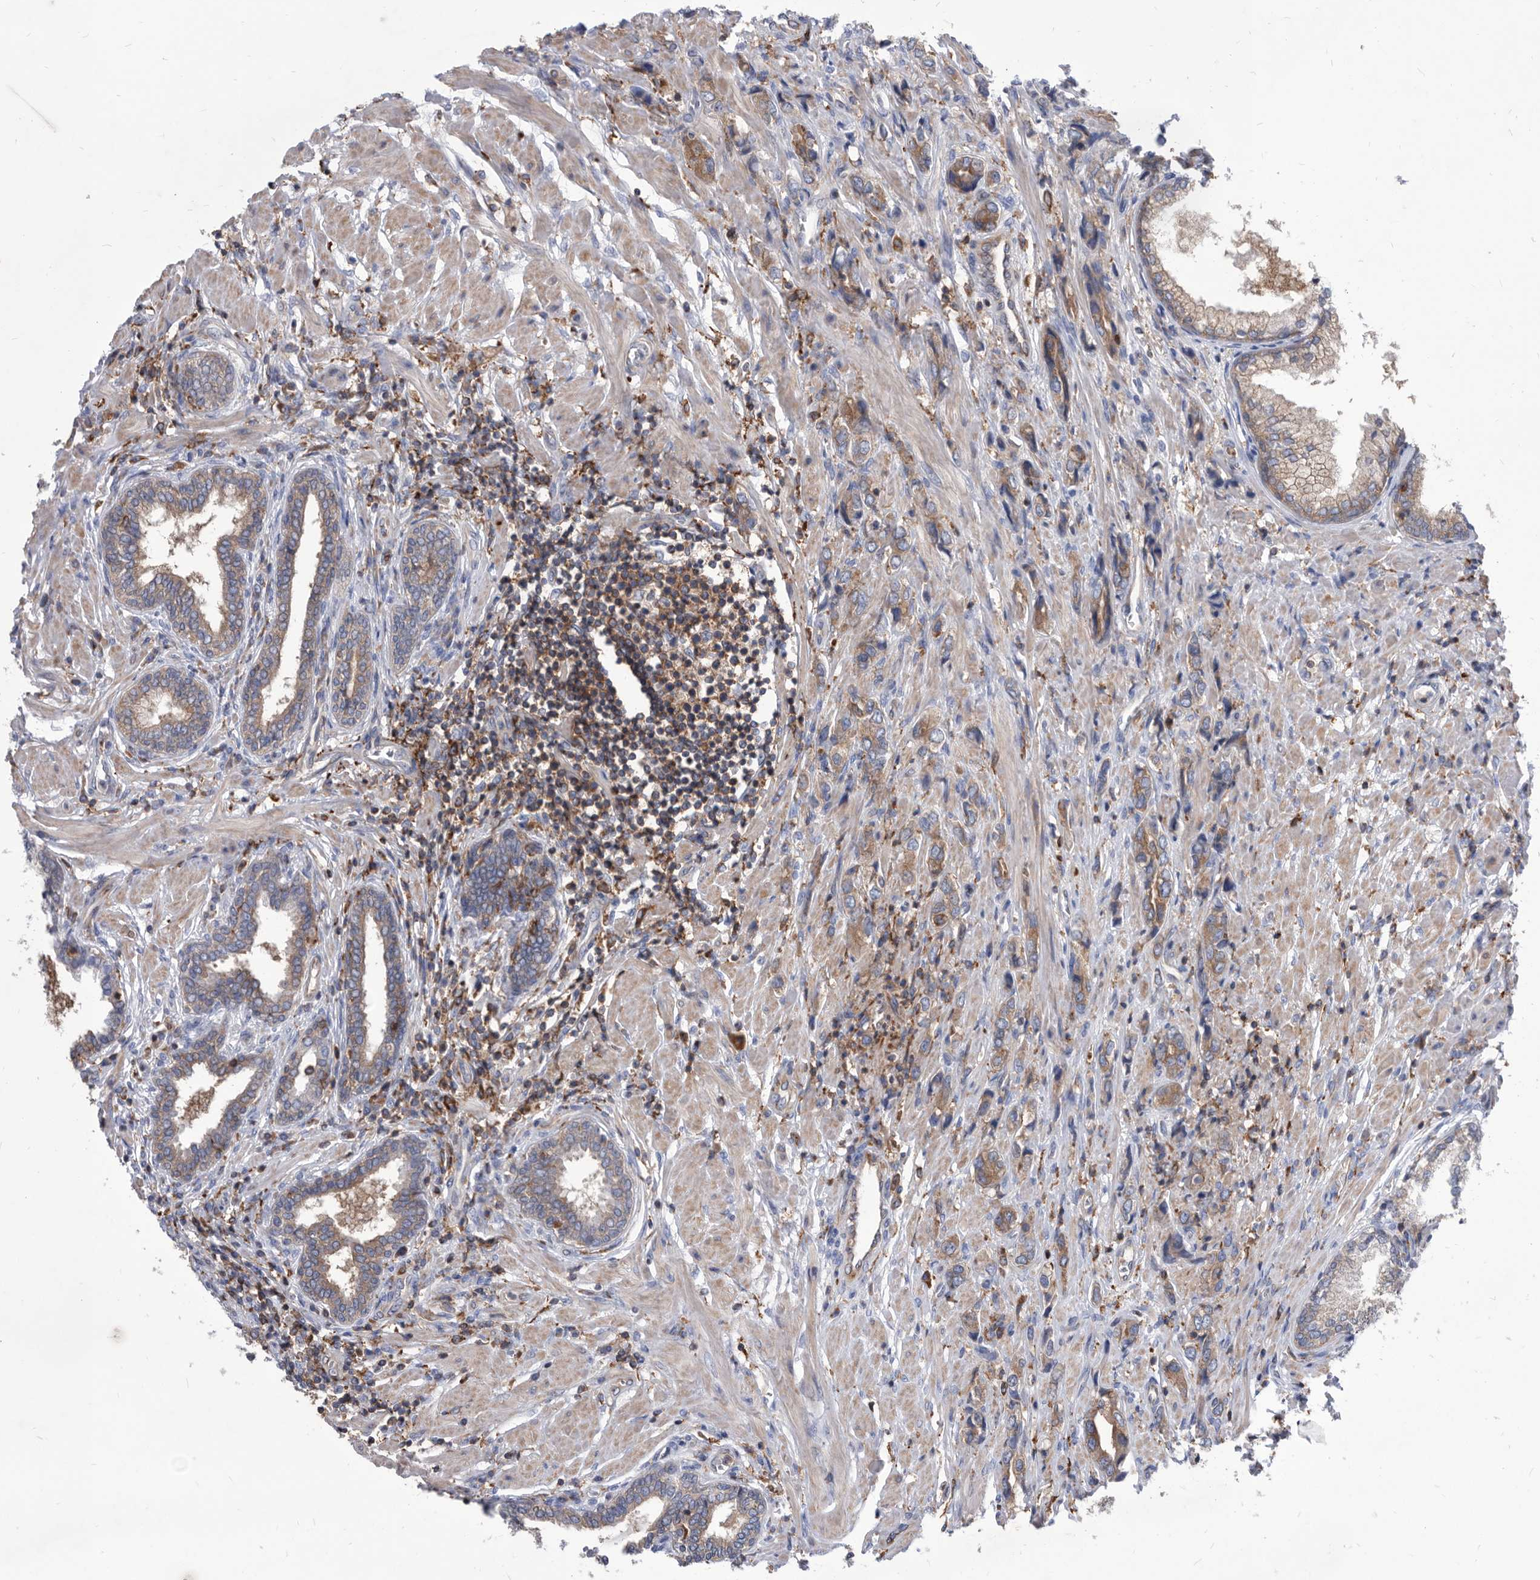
{"staining": {"intensity": "weak", "quantity": ">75%", "location": "cytoplasmic/membranous"}, "tissue": "prostate cancer", "cell_type": "Tumor cells", "image_type": "cancer", "snomed": [{"axis": "morphology", "description": "Adenocarcinoma, High grade"}, {"axis": "topography", "description": "Prostate"}], "caption": "High-grade adenocarcinoma (prostate) stained with a protein marker reveals weak staining in tumor cells.", "gene": "SMG7", "patient": {"sex": "male", "age": 61}}